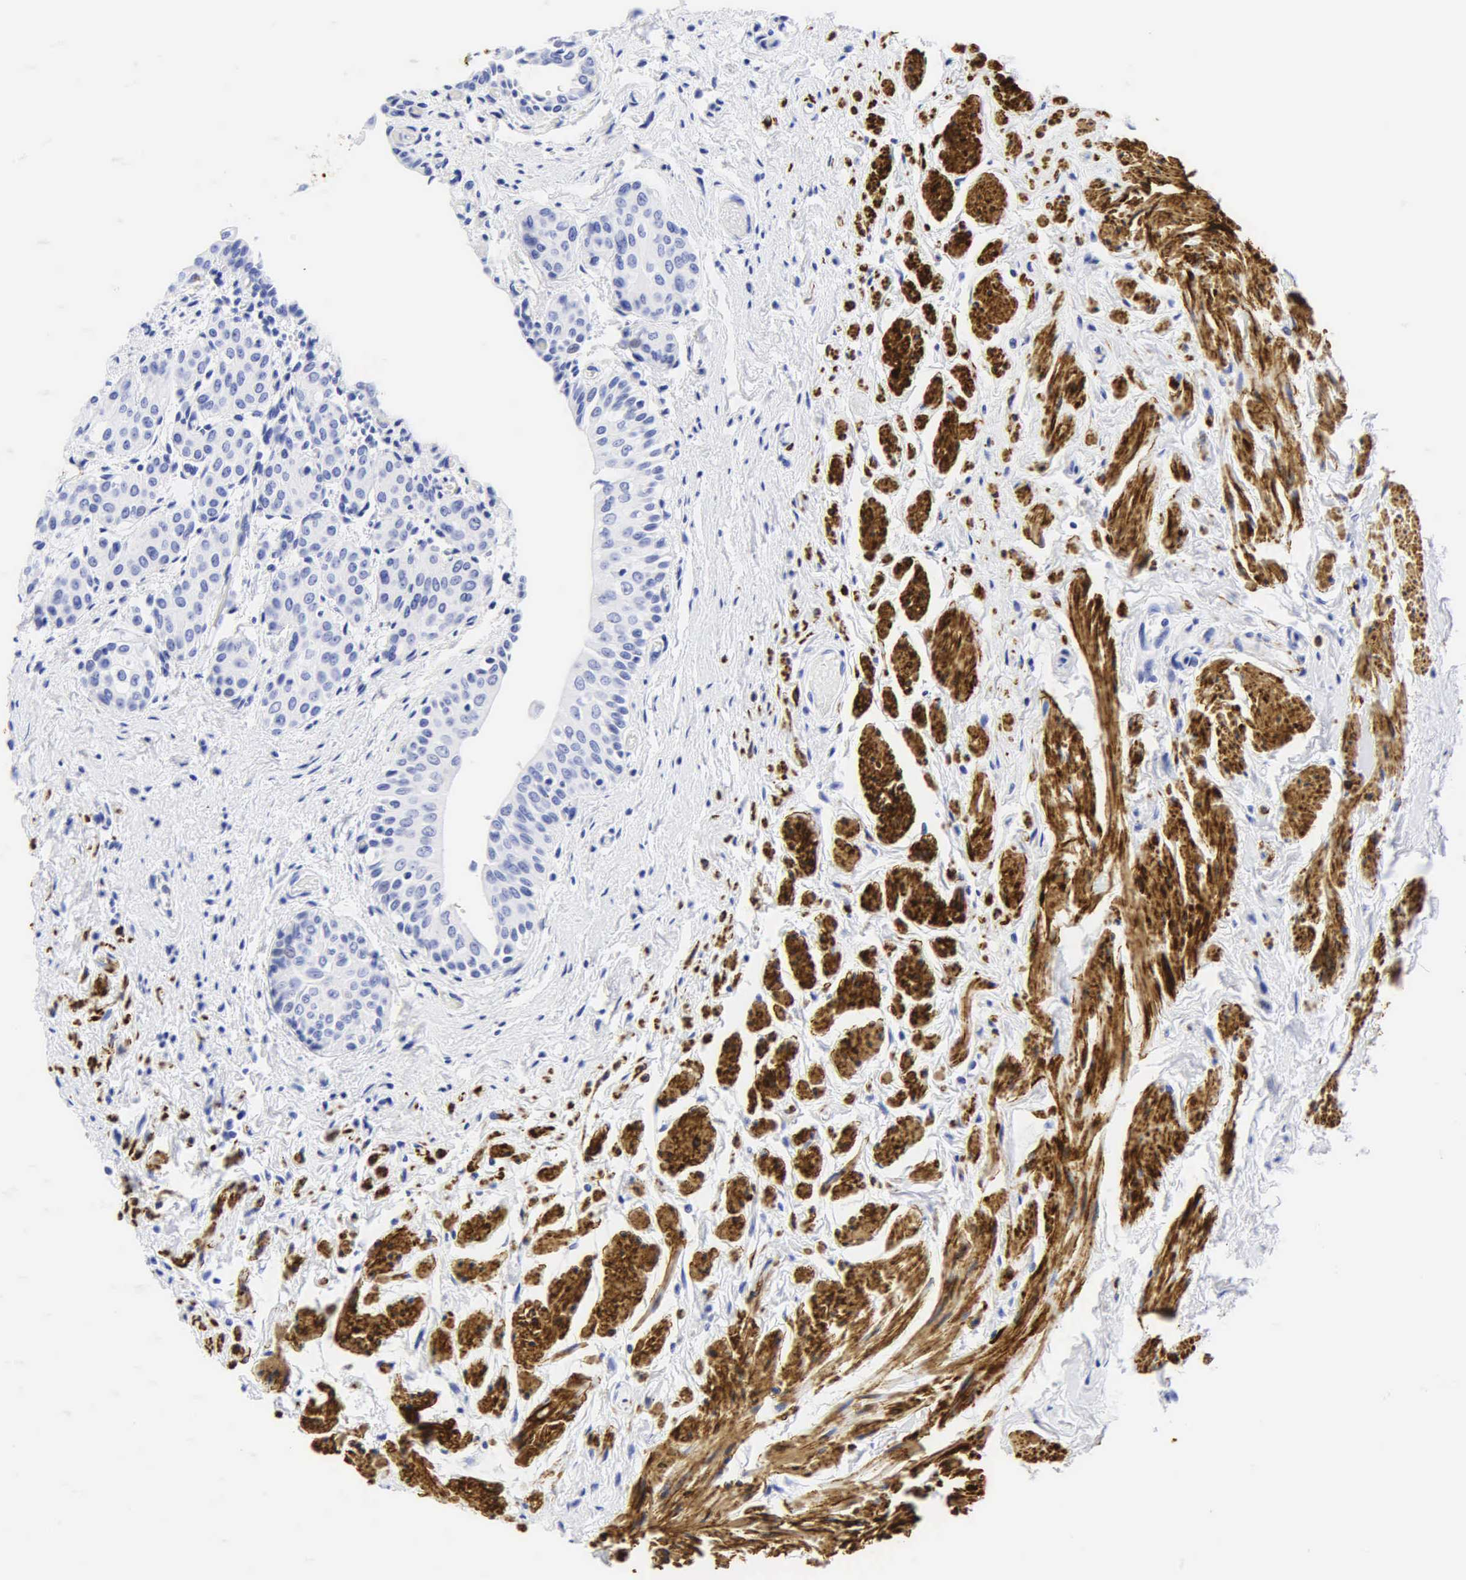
{"staining": {"intensity": "negative", "quantity": "none", "location": "none"}, "tissue": "urinary bladder", "cell_type": "Urothelial cells", "image_type": "normal", "snomed": [{"axis": "morphology", "description": "Normal tissue, NOS"}, {"axis": "topography", "description": "Urinary bladder"}], "caption": "This is an immunohistochemistry photomicrograph of benign urinary bladder. There is no staining in urothelial cells.", "gene": "DES", "patient": {"sex": "male", "age": 72}}